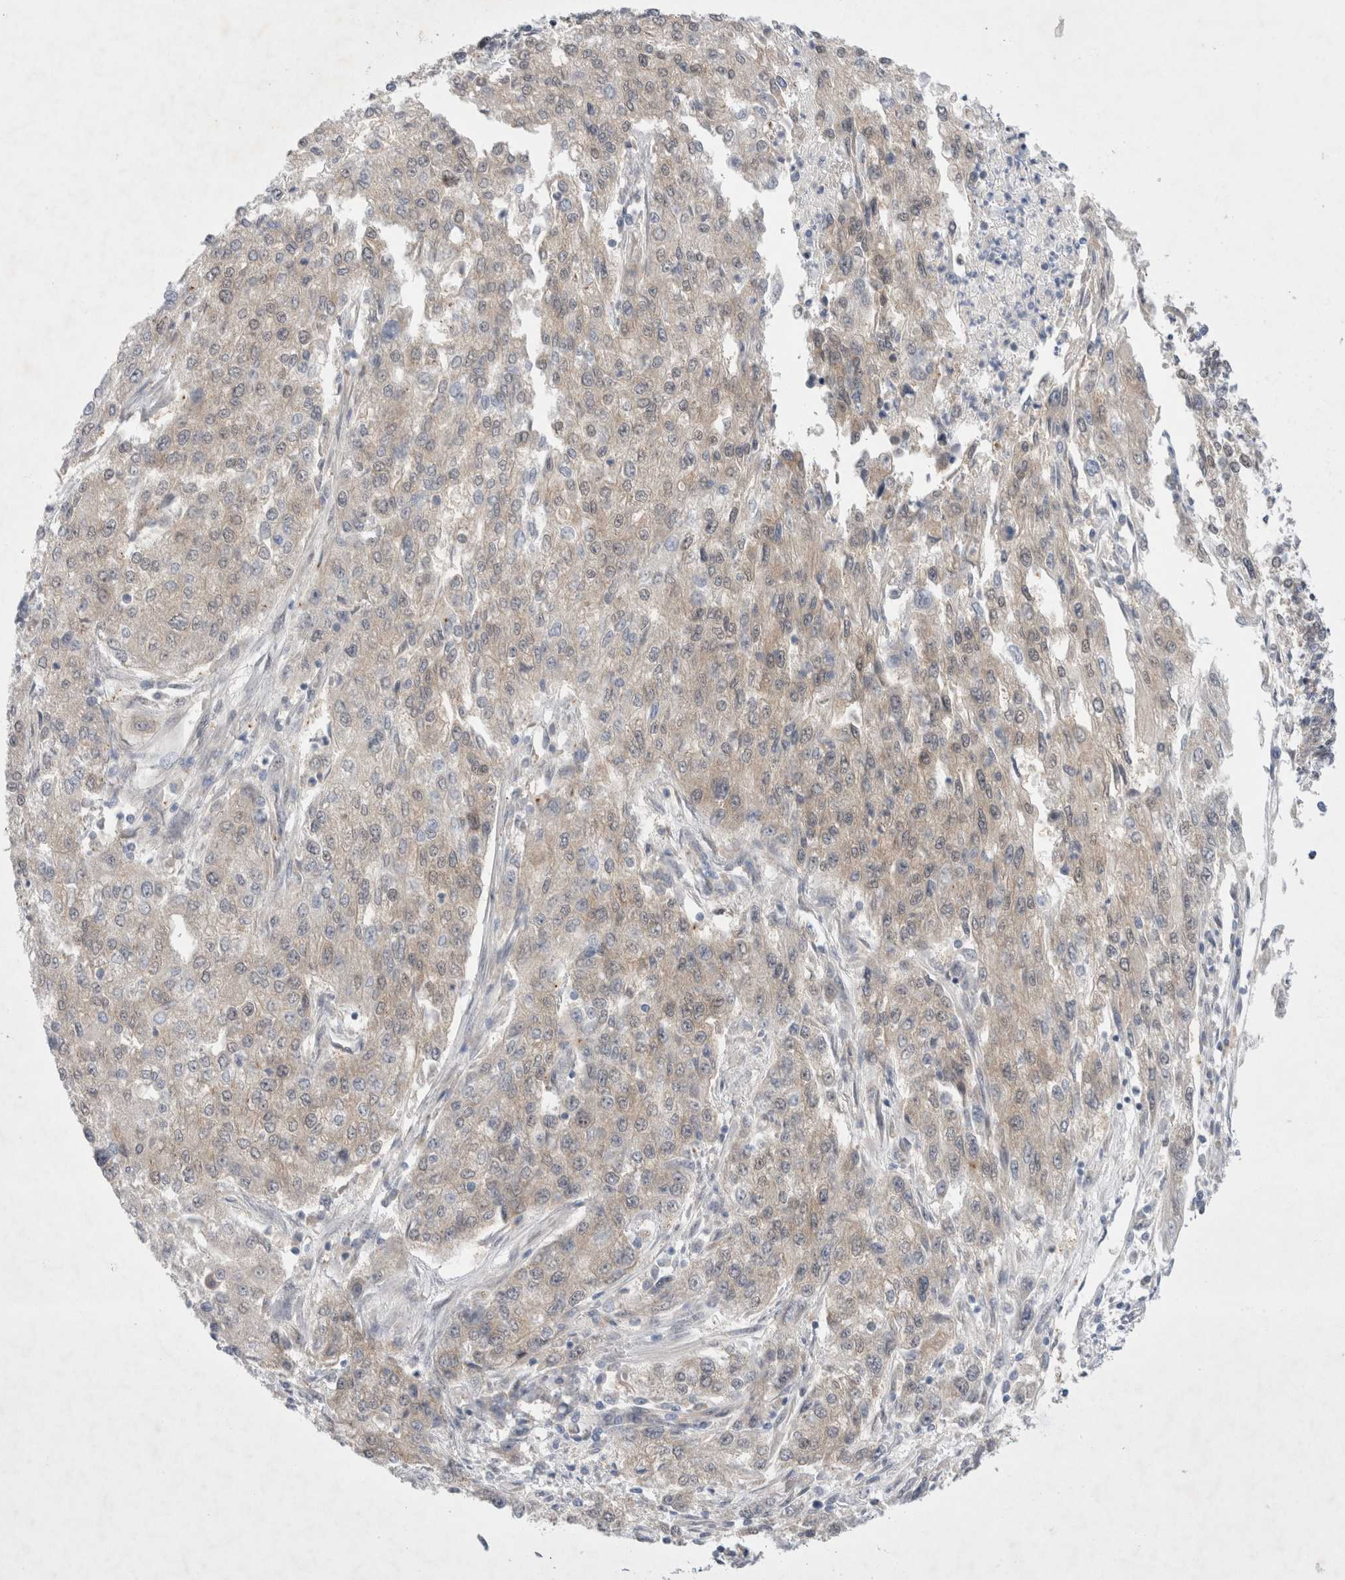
{"staining": {"intensity": "negative", "quantity": "none", "location": "none"}, "tissue": "endometrial cancer", "cell_type": "Tumor cells", "image_type": "cancer", "snomed": [{"axis": "morphology", "description": "Adenocarcinoma, NOS"}, {"axis": "topography", "description": "Endometrium"}], "caption": "This is a micrograph of immunohistochemistry staining of endometrial cancer (adenocarcinoma), which shows no expression in tumor cells.", "gene": "WIPF2", "patient": {"sex": "female", "age": 49}}